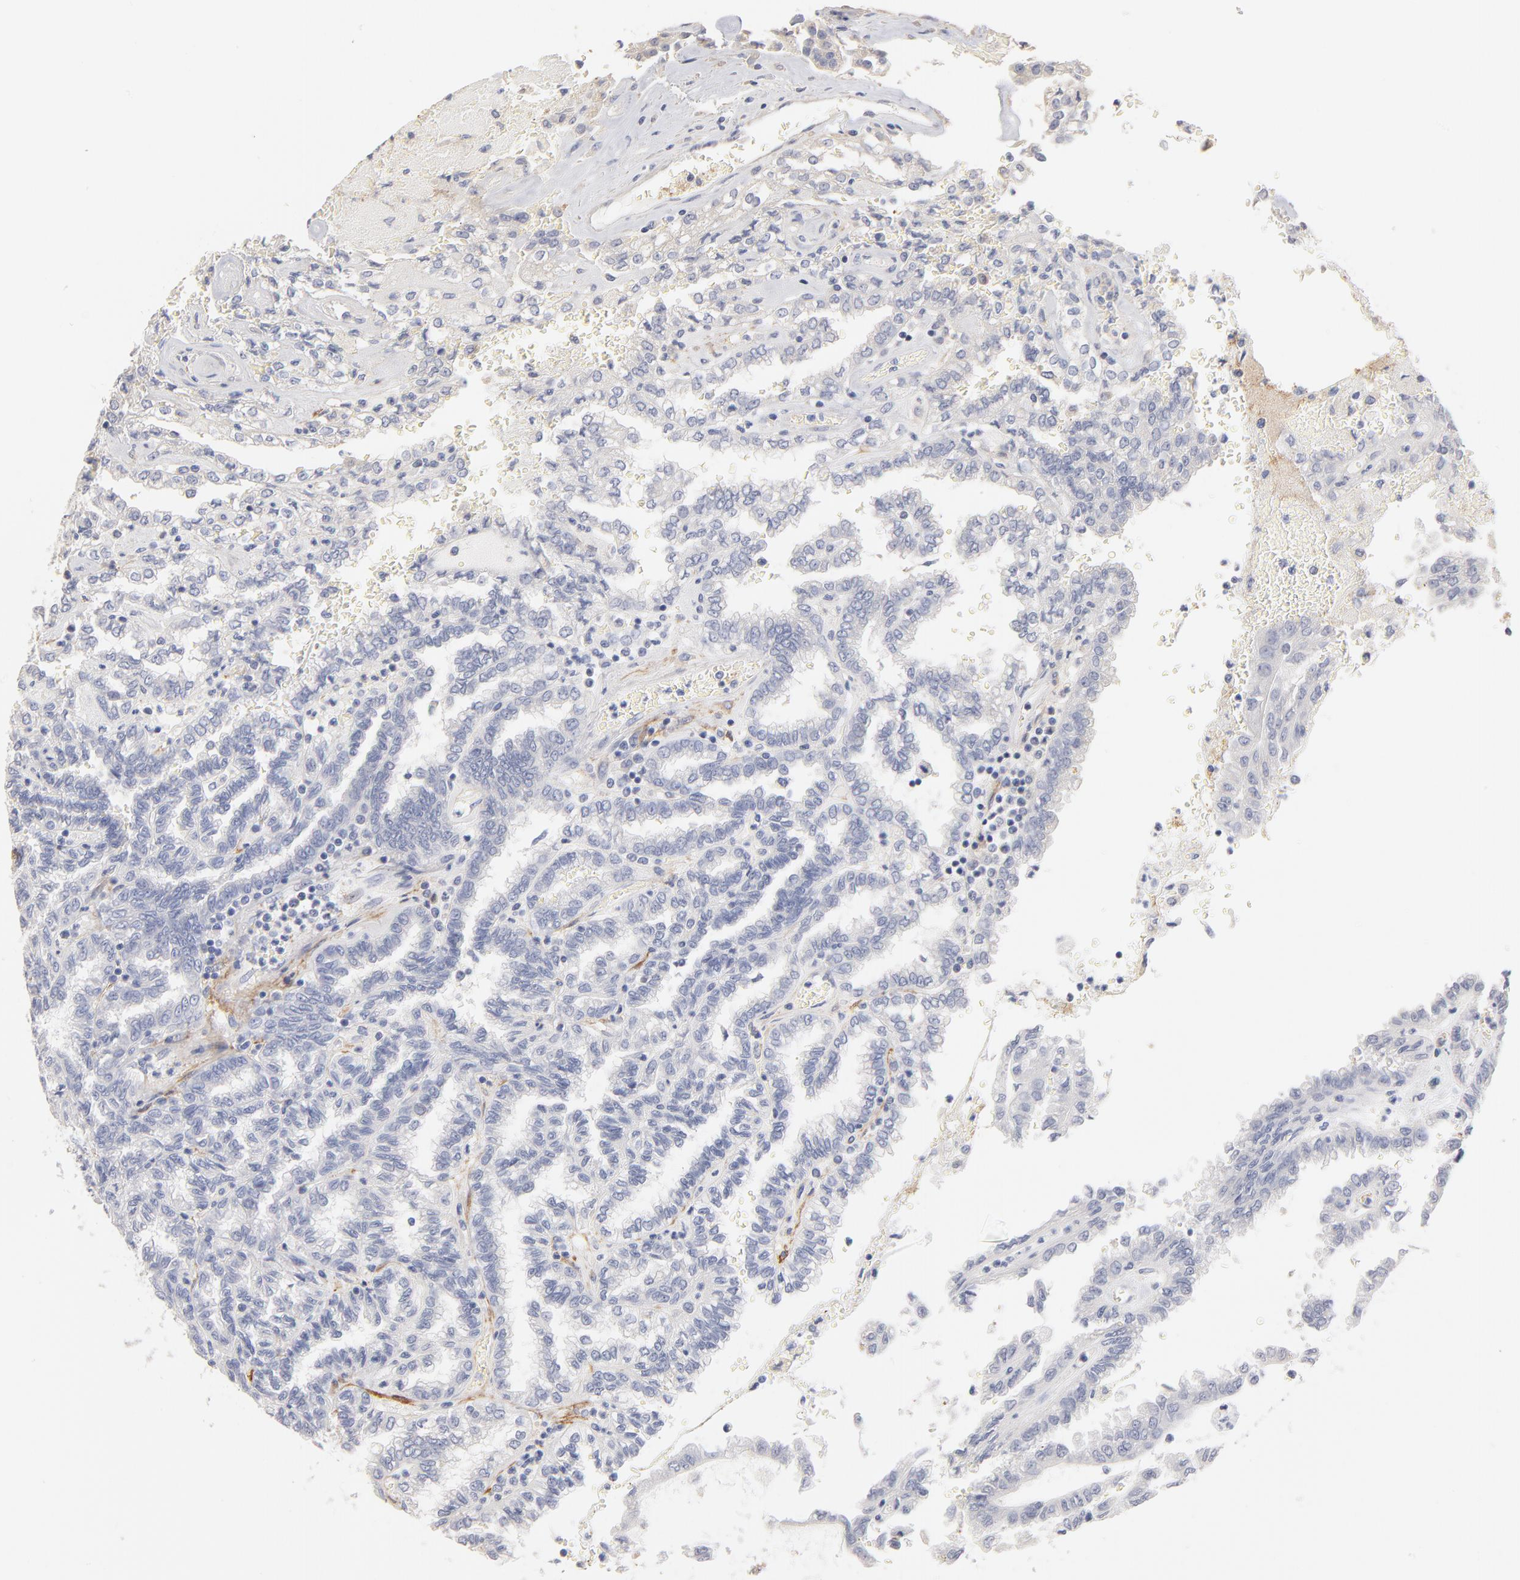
{"staining": {"intensity": "negative", "quantity": "none", "location": "none"}, "tissue": "renal cancer", "cell_type": "Tumor cells", "image_type": "cancer", "snomed": [{"axis": "morphology", "description": "Inflammation, NOS"}, {"axis": "morphology", "description": "Adenocarcinoma, NOS"}, {"axis": "topography", "description": "Kidney"}], "caption": "Tumor cells show no significant protein positivity in renal cancer.", "gene": "ITGA8", "patient": {"sex": "male", "age": 68}}